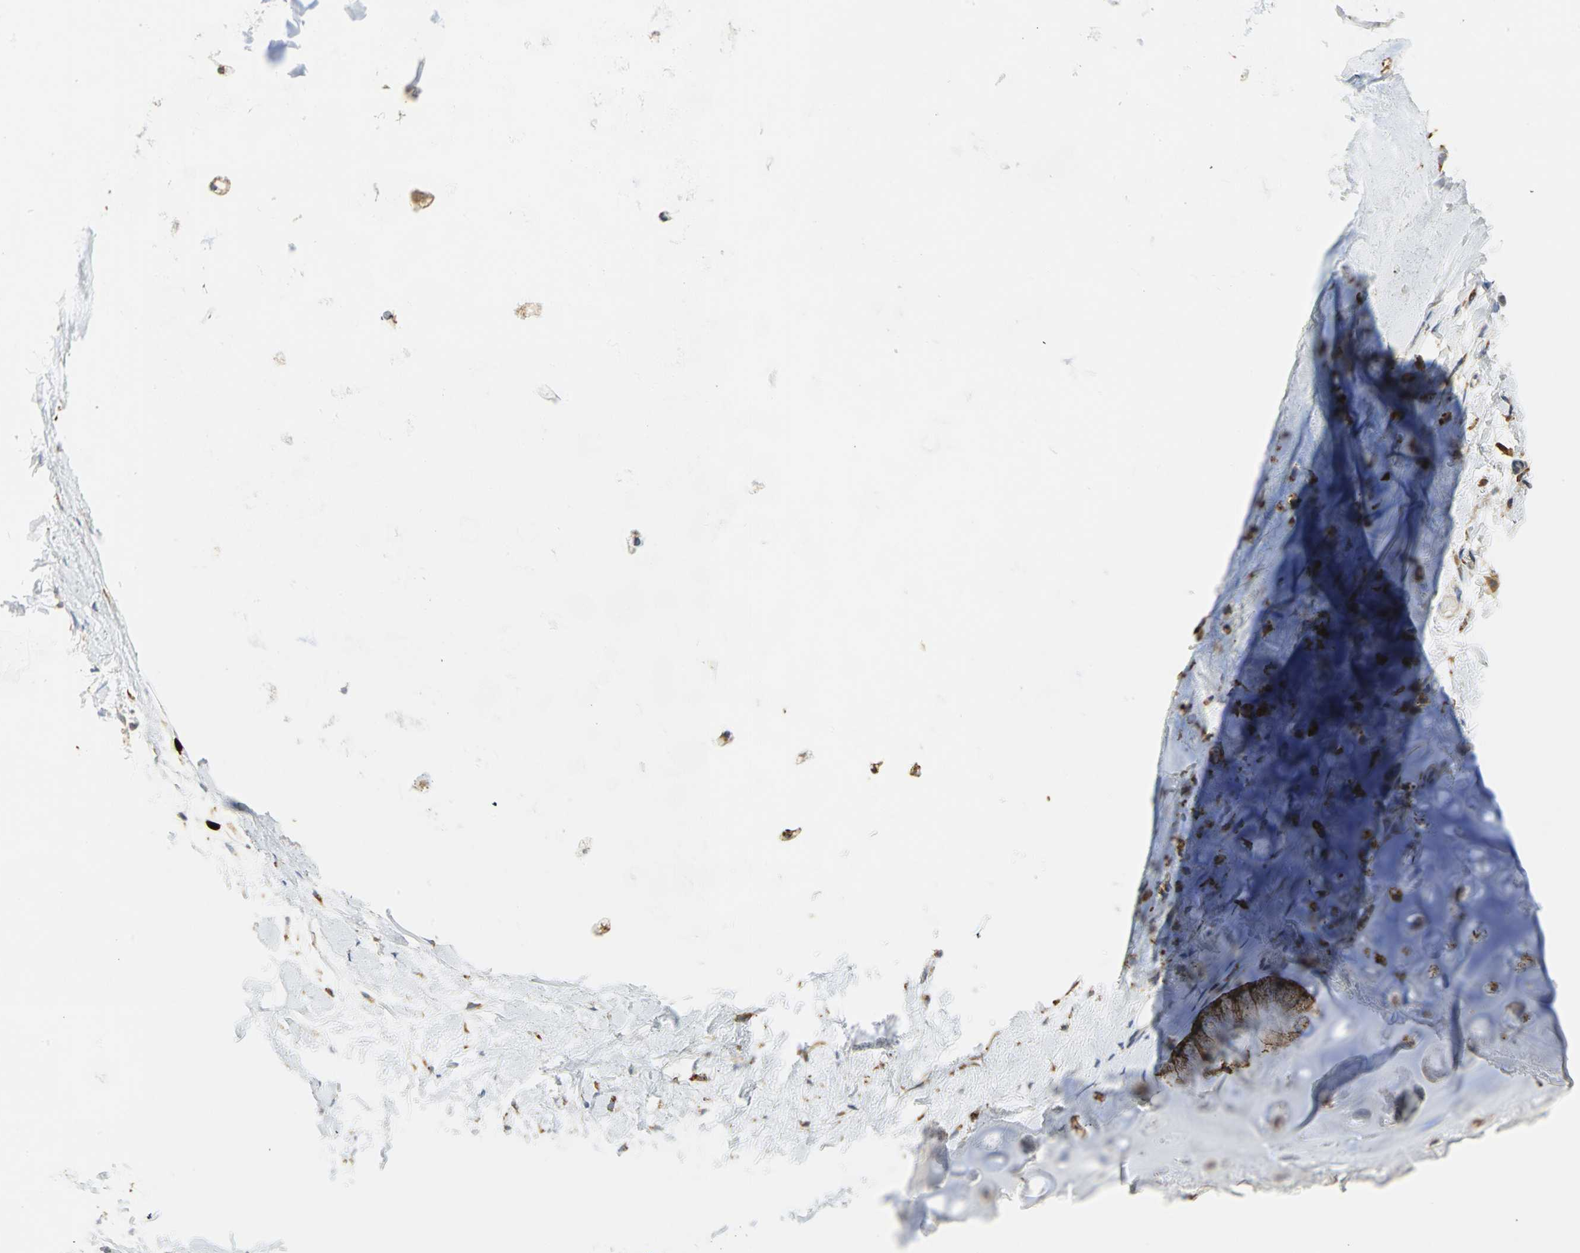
{"staining": {"intensity": "weak", "quantity": ">75%", "location": "cytoplasmic/membranous"}, "tissue": "adipose tissue", "cell_type": "Adipocytes", "image_type": "normal", "snomed": [{"axis": "morphology", "description": "Normal tissue, NOS"}, {"axis": "topography", "description": "Cartilage tissue"}, {"axis": "topography", "description": "Bronchus"}], "caption": "The photomicrograph shows staining of unremarkable adipose tissue, revealing weak cytoplasmic/membranous protein expression (brown color) within adipocytes. Nuclei are stained in blue.", "gene": "SDF2L1", "patient": {"sex": "female", "age": 73}}